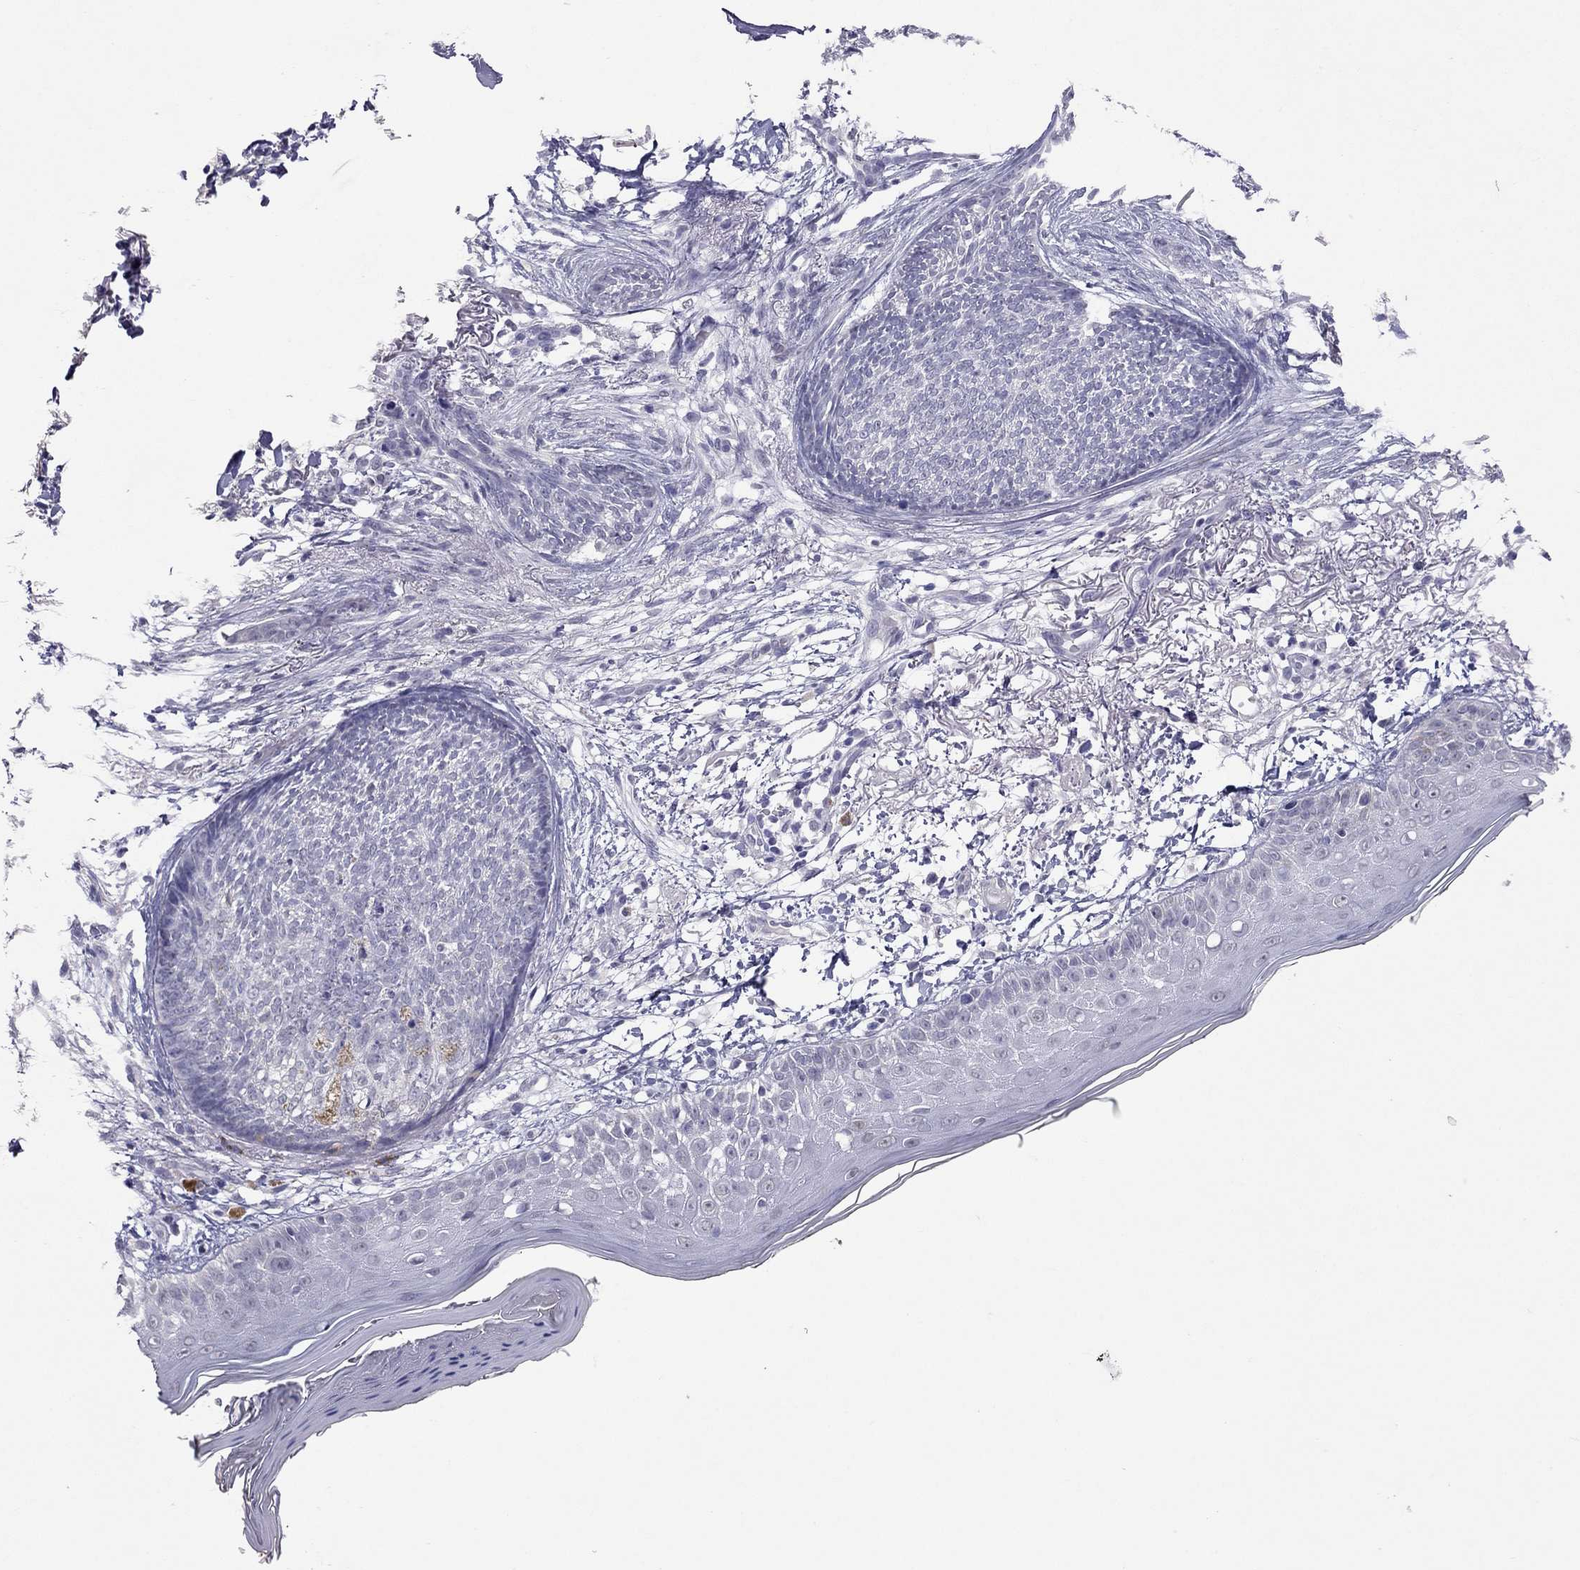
{"staining": {"intensity": "negative", "quantity": "none", "location": "none"}, "tissue": "skin cancer", "cell_type": "Tumor cells", "image_type": "cancer", "snomed": [{"axis": "morphology", "description": "Normal tissue, NOS"}, {"axis": "morphology", "description": "Basal cell carcinoma"}, {"axis": "topography", "description": "Skin"}], "caption": "A high-resolution image shows IHC staining of skin basal cell carcinoma, which reveals no significant positivity in tumor cells. The staining is performed using DAB (3,3'-diaminobenzidine) brown chromogen with nuclei counter-stained in using hematoxylin.", "gene": "PSMB11", "patient": {"sex": "male", "age": 84}}